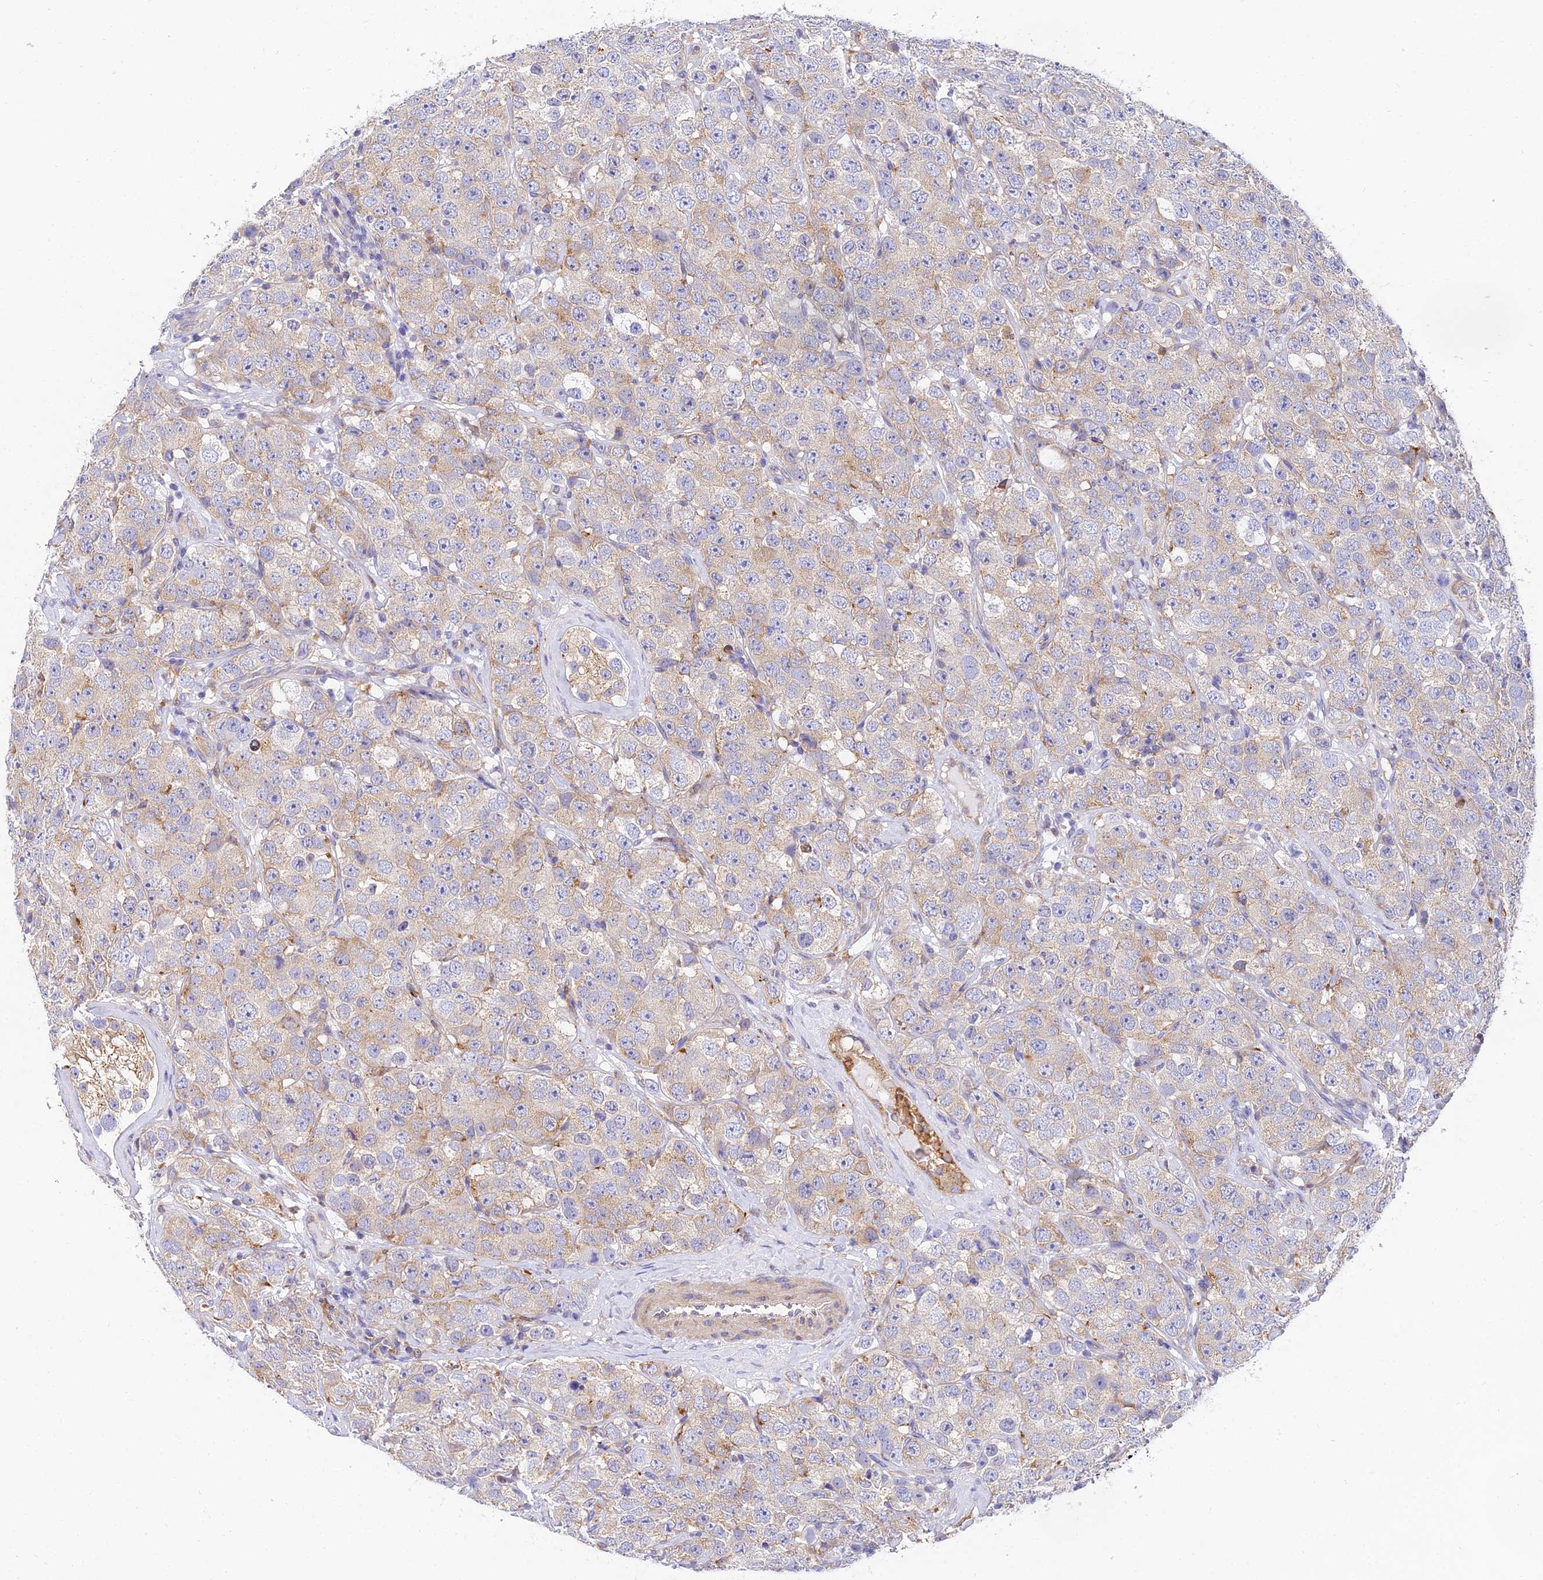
{"staining": {"intensity": "moderate", "quantity": "<25%", "location": "cytoplasmic/membranous"}, "tissue": "testis cancer", "cell_type": "Tumor cells", "image_type": "cancer", "snomed": [{"axis": "morphology", "description": "Seminoma, NOS"}, {"axis": "topography", "description": "Testis"}], "caption": "A high-resolution micrograph shows IHC staining of testis seminoma, which demonstrates moderate cytoplasmic/membranous staining in about <25% of tumor cells. Nuclei are stained in blue.", "gene": "ARL8B", "patient": {"sex": "male", "age": 28}}